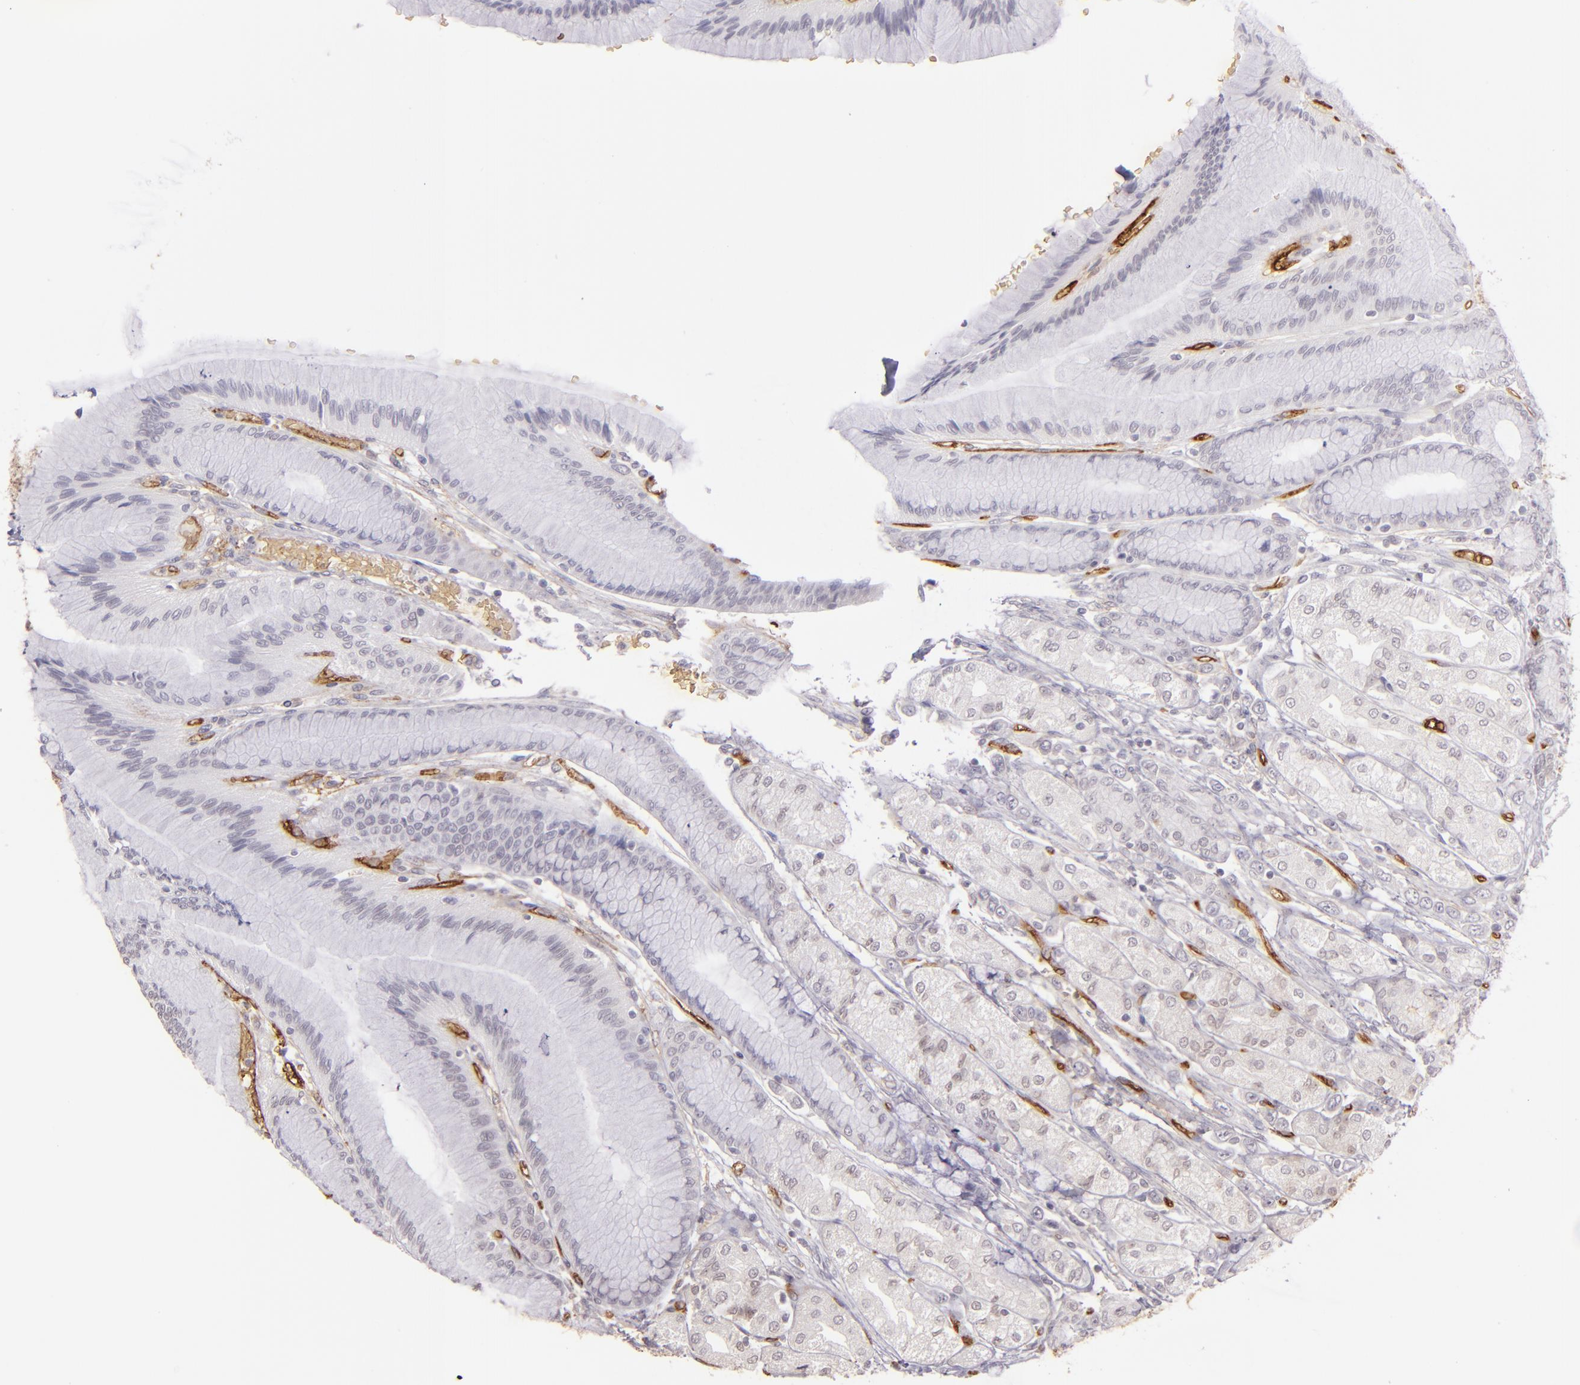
{"staining": {"intensity": "weak", "quantity": "<25%", "location": "cytoplasmic/membranous"}, "tissue": "stomach", "cell_type": "Glandular cells", "image_type": "normal", "snomed": [{"axis": "morphology", "description": "Normal tissue, NOS"}, {"axis": "morphology", "description": "Adenocarcinoma, NOS"}, {"axis": "topography", "description": "Stomach"}, {"axis": "topography", "description": "Stomach, lower"}], "caption": "Glandular cells are negative for brown protein staining in benign stomach. (DAB (3,3'-diaminobenzidine) IHC, high magnification).", "gene": "ACE", "patient": {"sex": "female", "age": 65}}